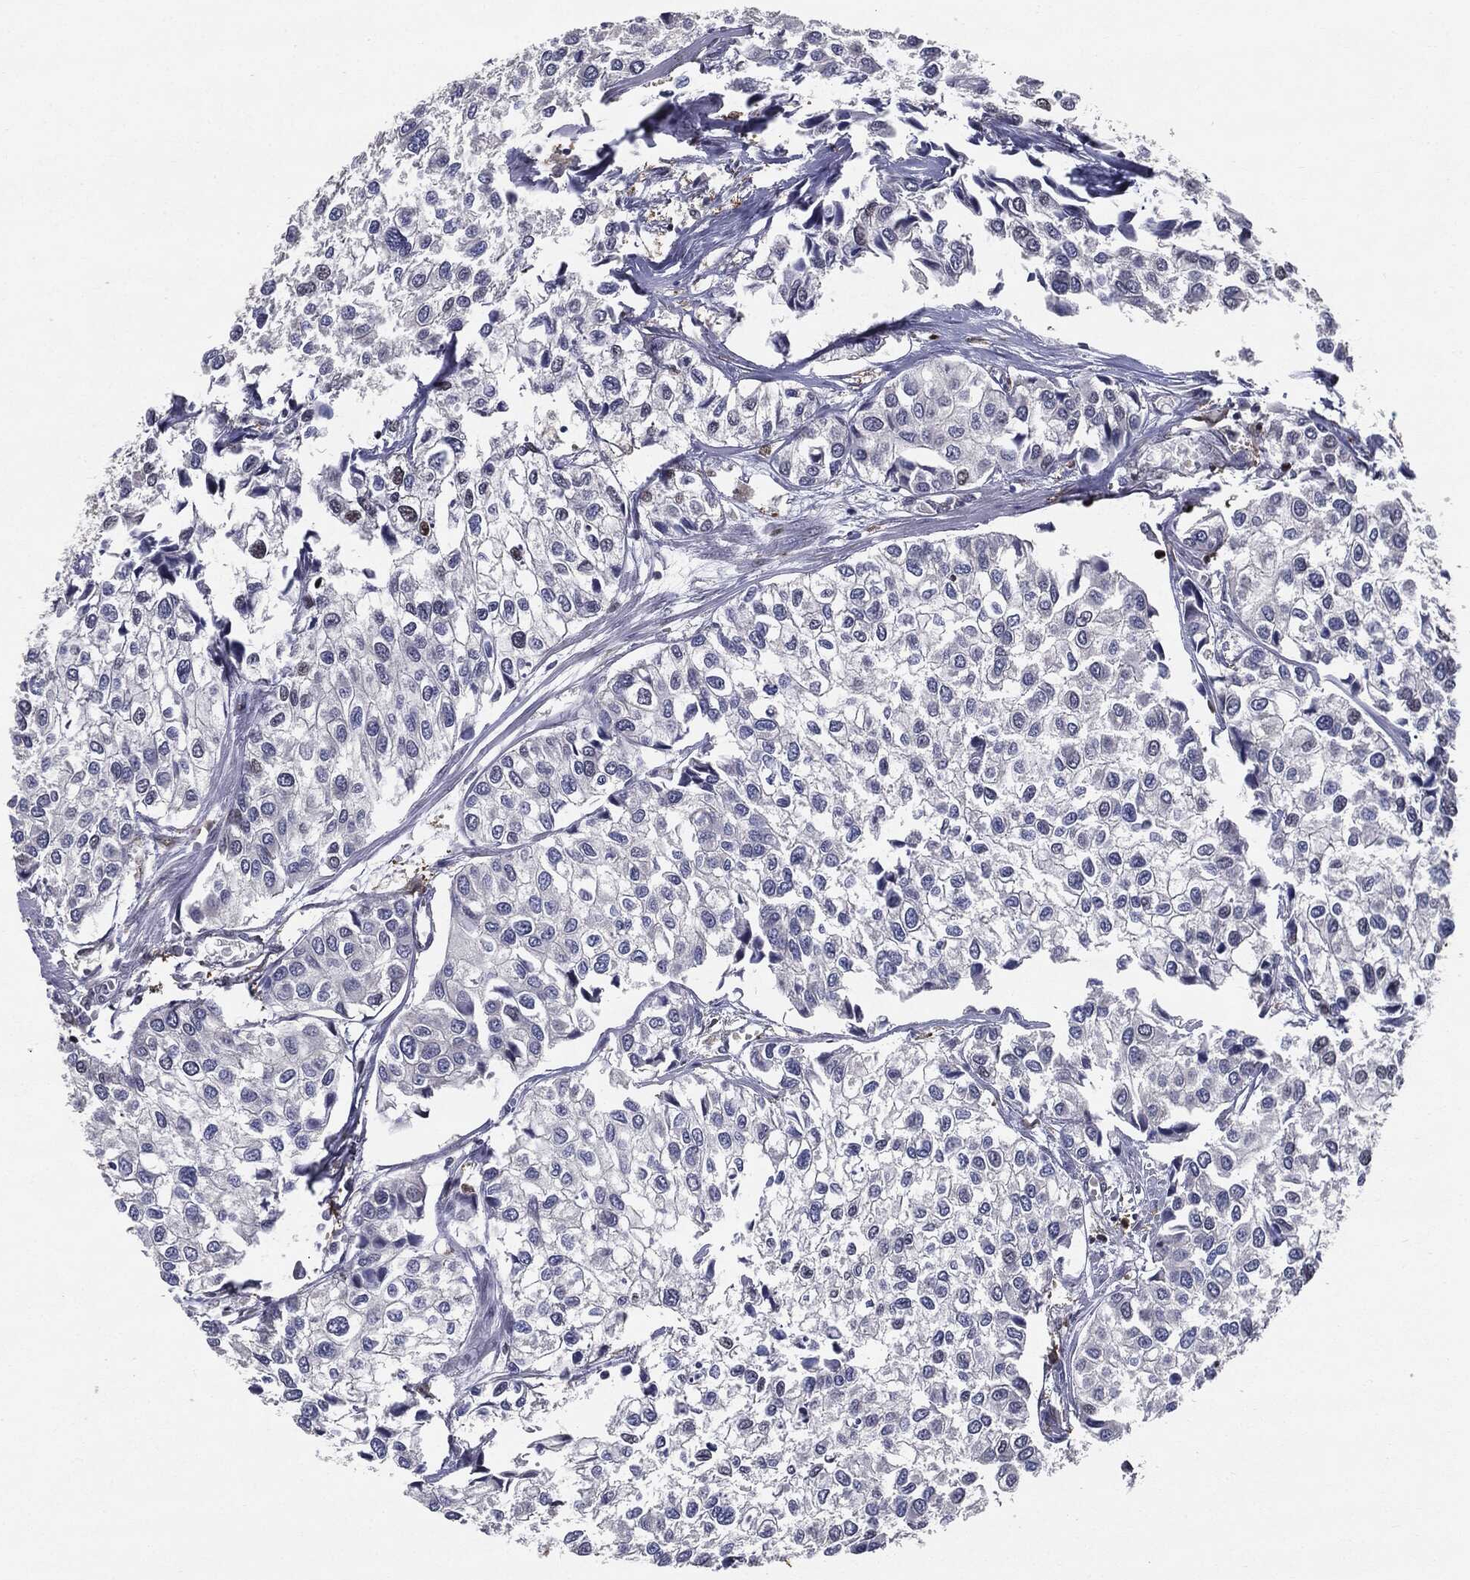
{"staining": {"intensity": "negative", "quantity": "none", "location": "none"}, "tissue": "urothelial cancer", "cell_type": "Tumor cells", "image_type": "cancer", "snomed": [{"axis": "morphology", "description": "Urothelial carcinoma, High grade"}, {"axis": "topography", "description": "Urinary bladder"}], "caption": "The IHC photomicrograph has no significant staining in tumor cells of high-grade urothelial carcinoma tissue.", "gene": "JUN", "patient": {"sex": "male", "age": 73}}